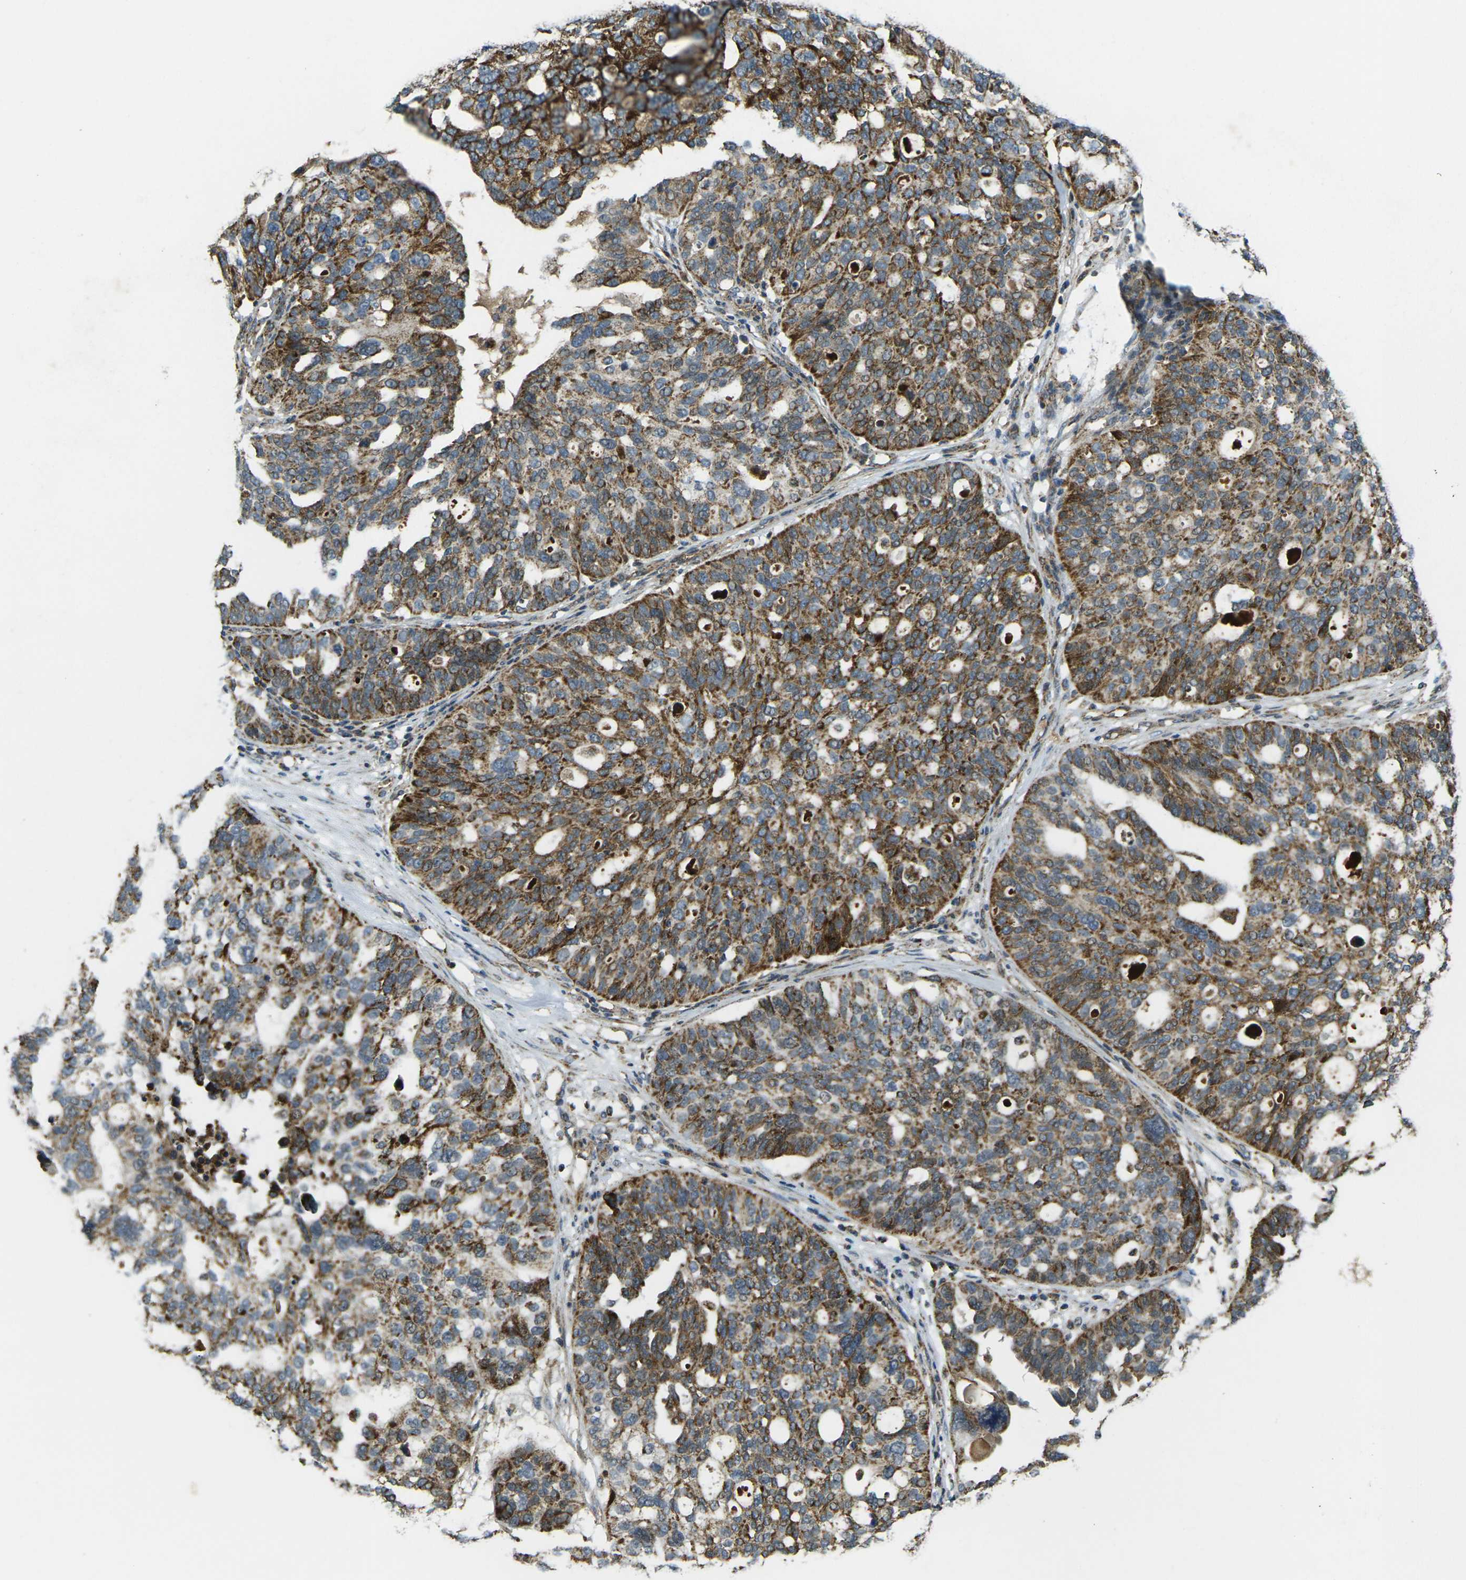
{"staining": {"intensity": "strong", "quantity": ">75%", "location": "cytoplasmic/membranous"}, "tissue": "ovarian cancer", "cell_type": "Tumor cells", "image_type": "cancer", "snomed": [{"axis": "morphology", "description": "Cystadenocarcinoma, serous, NOS"}, {"axis": "topography", "description": "Ovary"}], "caption": "Protein staining of ovarian cancer tissue reveals strong cytoplasmic/membranous expression in about >75% of tumor cells.", "gene": "IGF1R", "patient": {"sex": "female", "age": 59}}